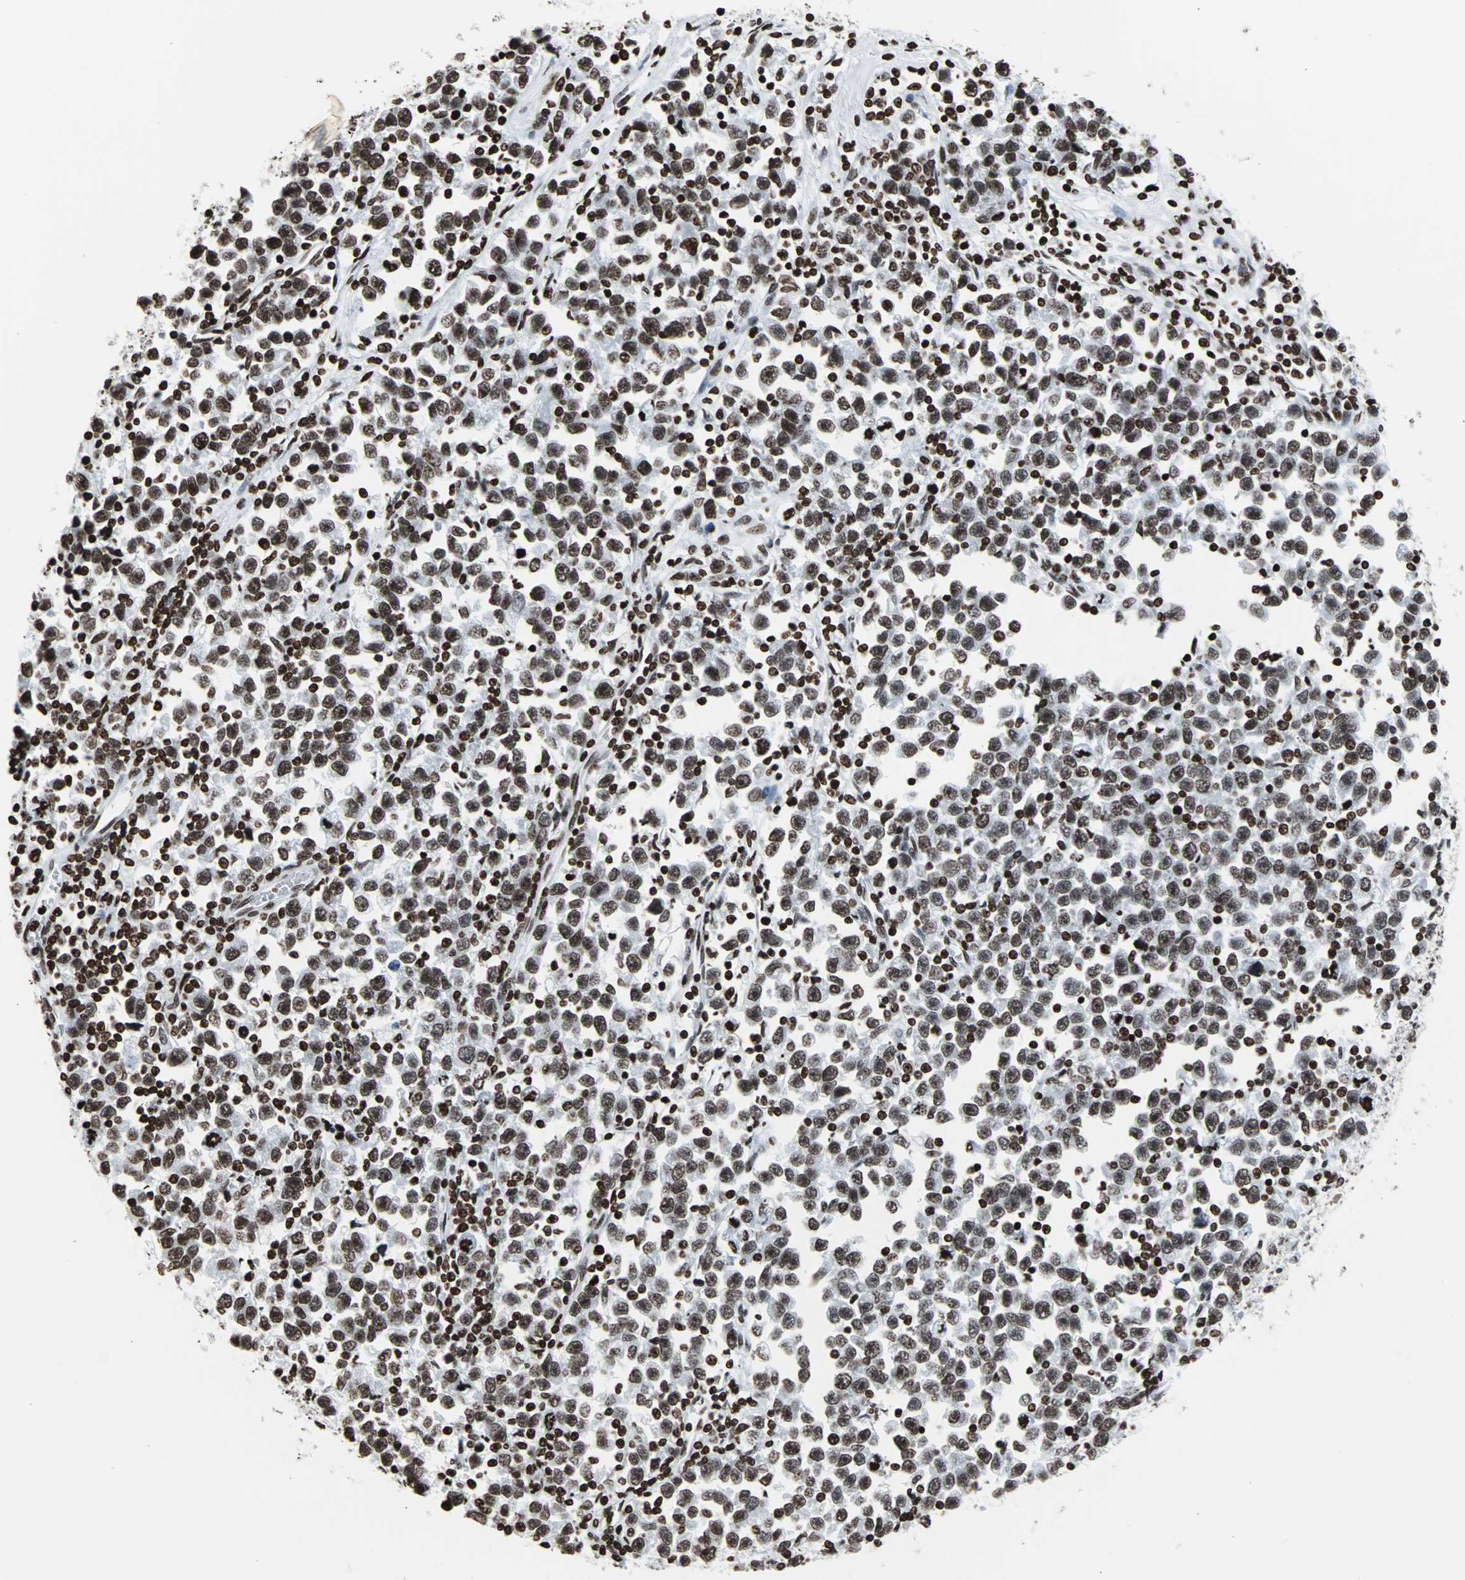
{"staining": {"intensity": "strong", "quantity": ">75%", "location": "nuclear"}, "tissue": "testis cancer", "cell_type": "Tumor cells", "image_type": "cancer", "snomed": [{"axis": "morphology", "description": "Seminoma, NOS"}, {"axis": "topography", "description": "Testis"}], "caption": "IHC image of seminoma (testis) stained for a protein (brown), which demonstrates high levels of strong nuclear positivity in about >75% of tumor cells.", "gene": "H2BC18", "patient": {"sex": "male", "age": 43}}